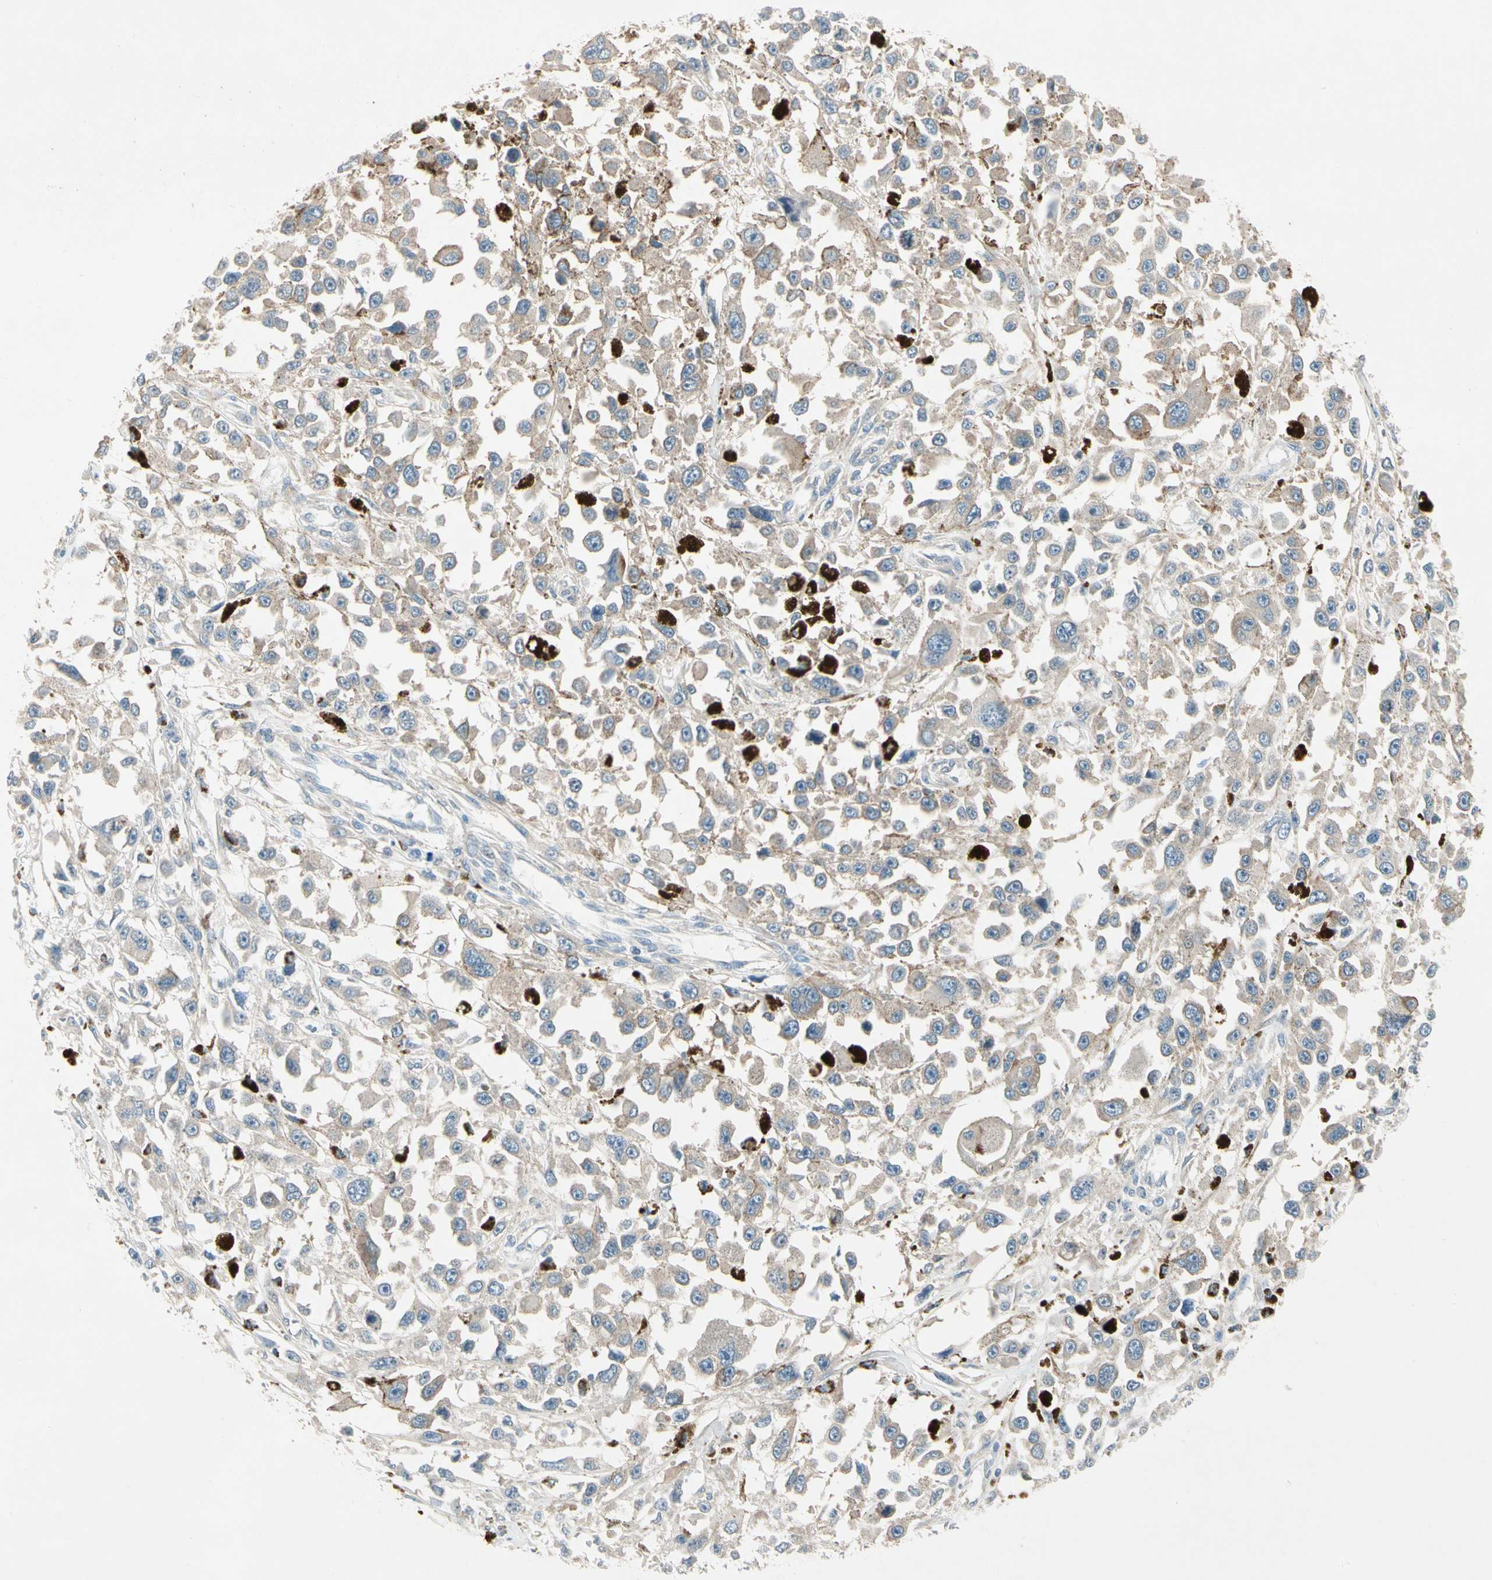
{"staining": {"intensity": "negative", "quantity": "none", "location": "none"}, "tissue": "melanoma", "cell_type": "Tumor cells", "image_type": "cancer", "snomed": [{"axis": "morphology", "description": "Malignant melanoma, Metastatic site"}, {"axis": "topography", "description": "Lymph node"}], "caption": "A high-resolution micrograph shows immunohistochemistry (IHC) staining of melanoma, which shows no significant positivity in tumor cells.", "gene": "IL1R1", "patient": {"sex": "male", "age": 59}}